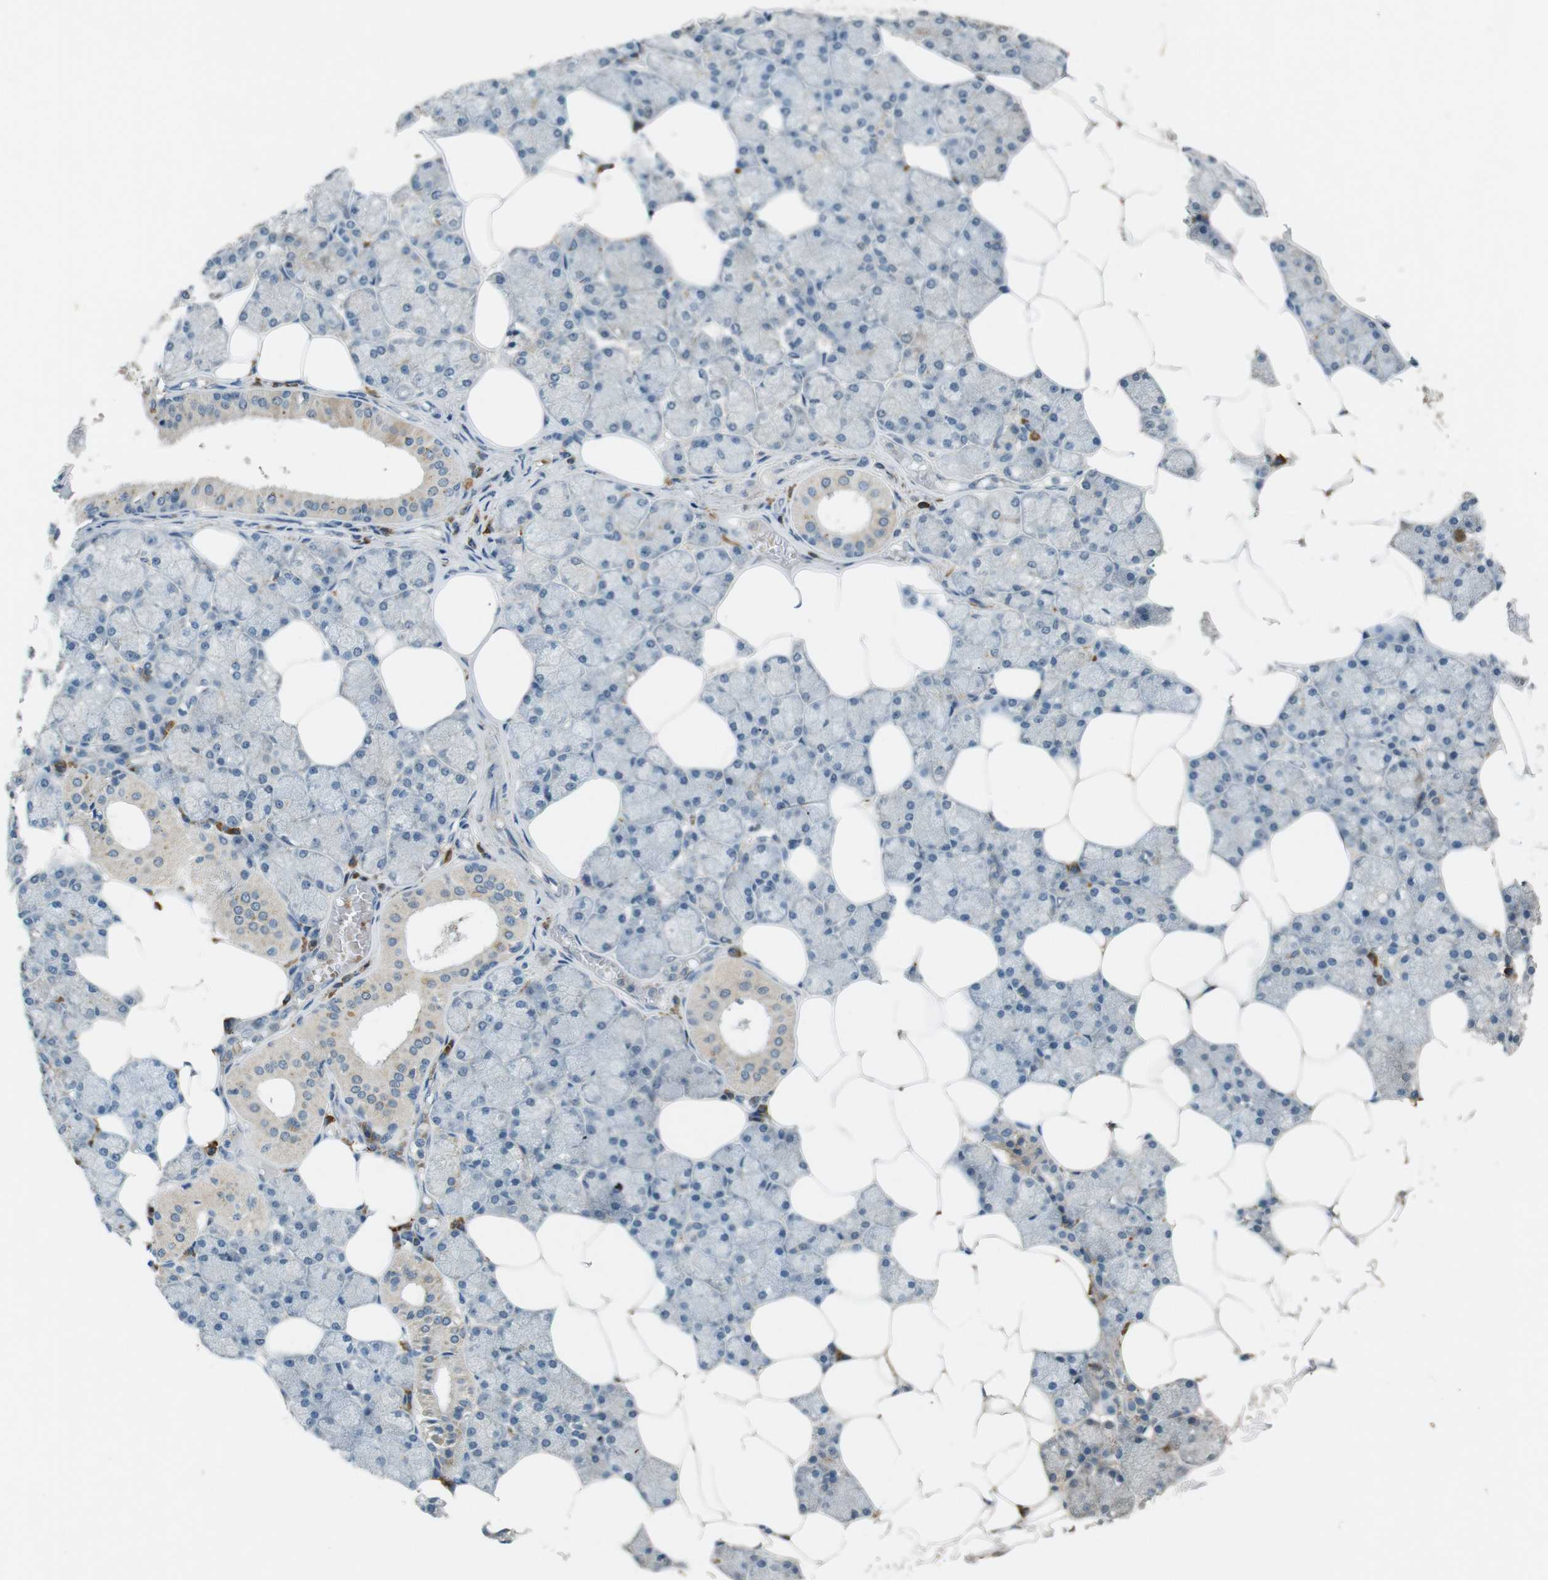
{"staining": {"intensity": "moderate", "quantity": "25%-75%", "location": "cytoplasmic/membranous"}, "tissue": "salivary gland", "cell_type": "Glandular cells", "image_type": "normal", "snomed": [{"axis": "morphology", "description": "Normal tissue, NOS"}, {"axis": "topography", "description": "Salivary gland"}], "caption": "Protein staining displays moderate cytoplasmic/membranous positivity in about 25%-75% of glandular cells in unremarkable salivary gland. The protein of interest is stained brown, and the nuclei are stained in blue (DAB (3,3'-diaminobenzidine) IHC with brightfield microscopy, high magnification).", "gene": "MAGI2", "patient": {"sex": "male", "age": 62}}